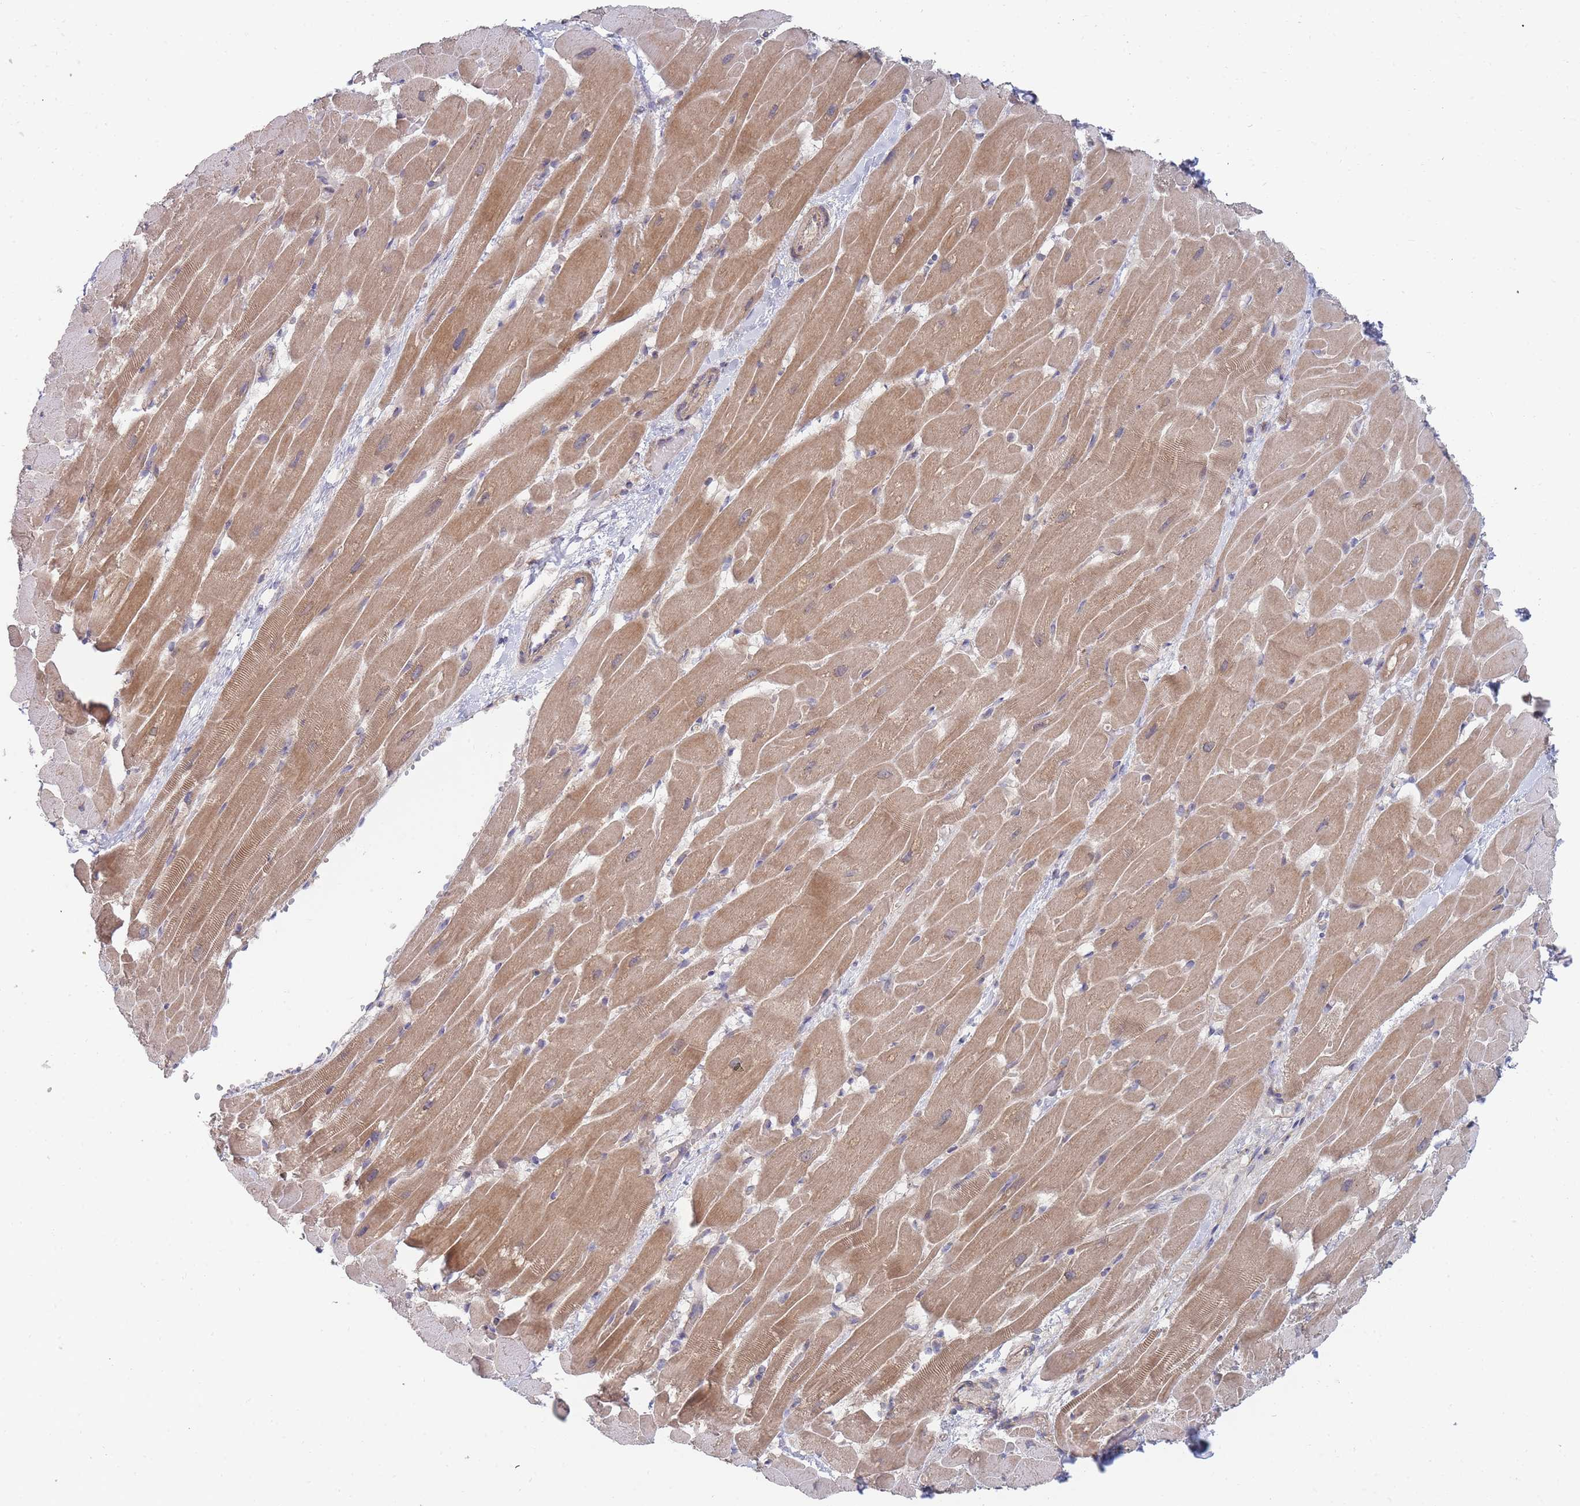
{"staining": {"intensity": "moderate", "quantity": ">75%", "location": "cytoplasmic/membranous"}, "tissue": "heart muscle", "cell_type": "Cardiomyocytes", "image_type": "normal", "snomed": [{"axis": "morphology", "description": "Normal tissue, NOS"}, {"axis": "topography", "description": "Heart"}], "caption": "Immunohistochemistry (IHC) of unremarkable human heart muscle exhibits medium levels of moderate cytoplasmic/membranous staining in about >75% of cardiomyocytes.", "gene": "SLC35F5", "patient": {"sex": "male", "age": 37}}